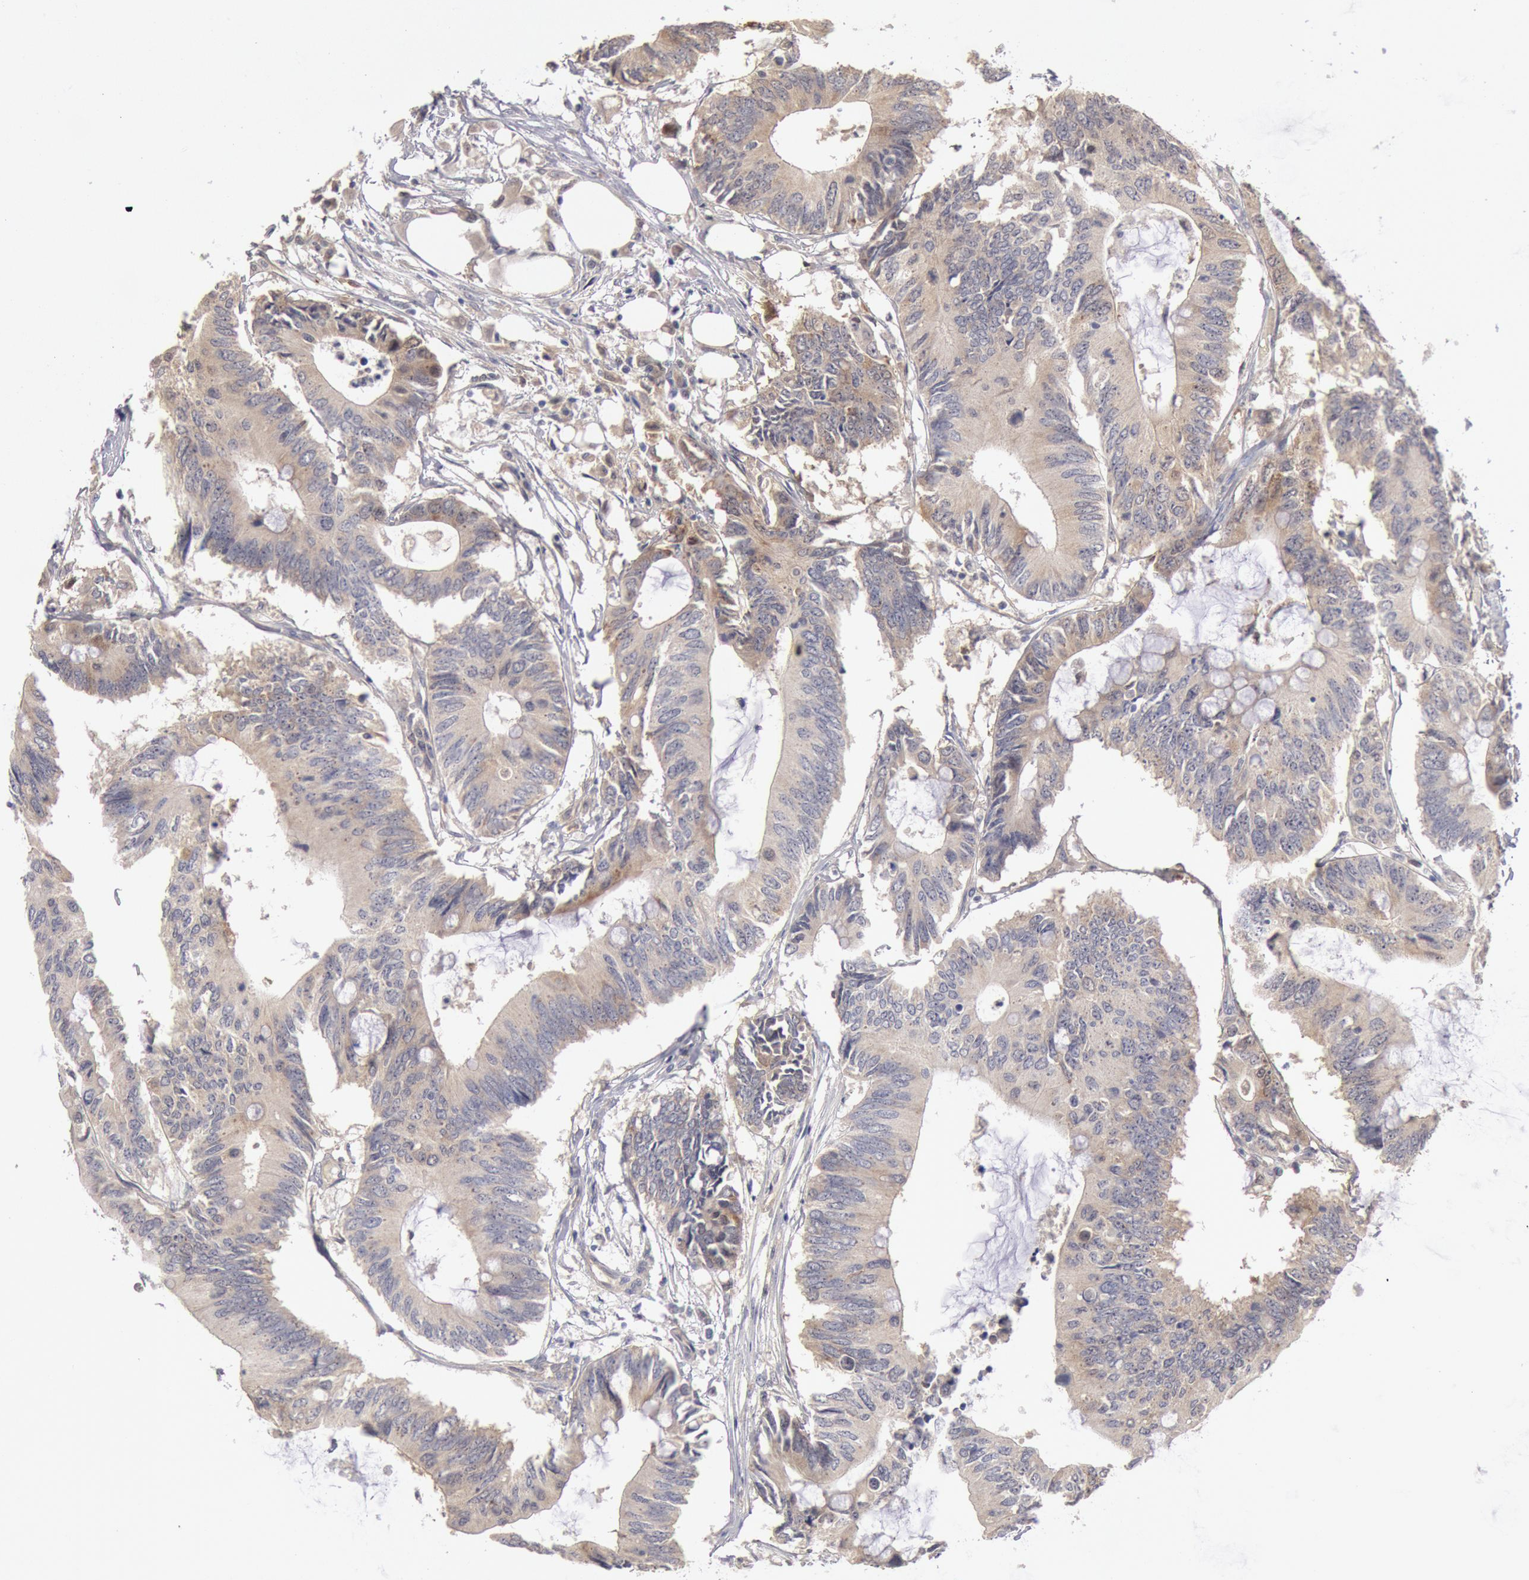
{"staining": {"intensity": "weak", "quantity": ">75%", "location": "cytoplasmic/membranous"}, "tissue": "colorectal cancer", "cell_type": "Tumor cells", "image_type": "cancer", "snomed": [{"axis": "morphology", "description": "Adenocarcinoma, NOS"}, {"axis": "topography", "description": "Colon"}], "caption": "A photomicrograph of human colorectal adenocarcinoma stained for a protein displays weak cytoplasmic/membranous brown staining in tumor cells. (IHC, brightfield microscopy, high magnification).", "gene": "DNAJA1", "patient": {"sex": "male", "age": 71}}